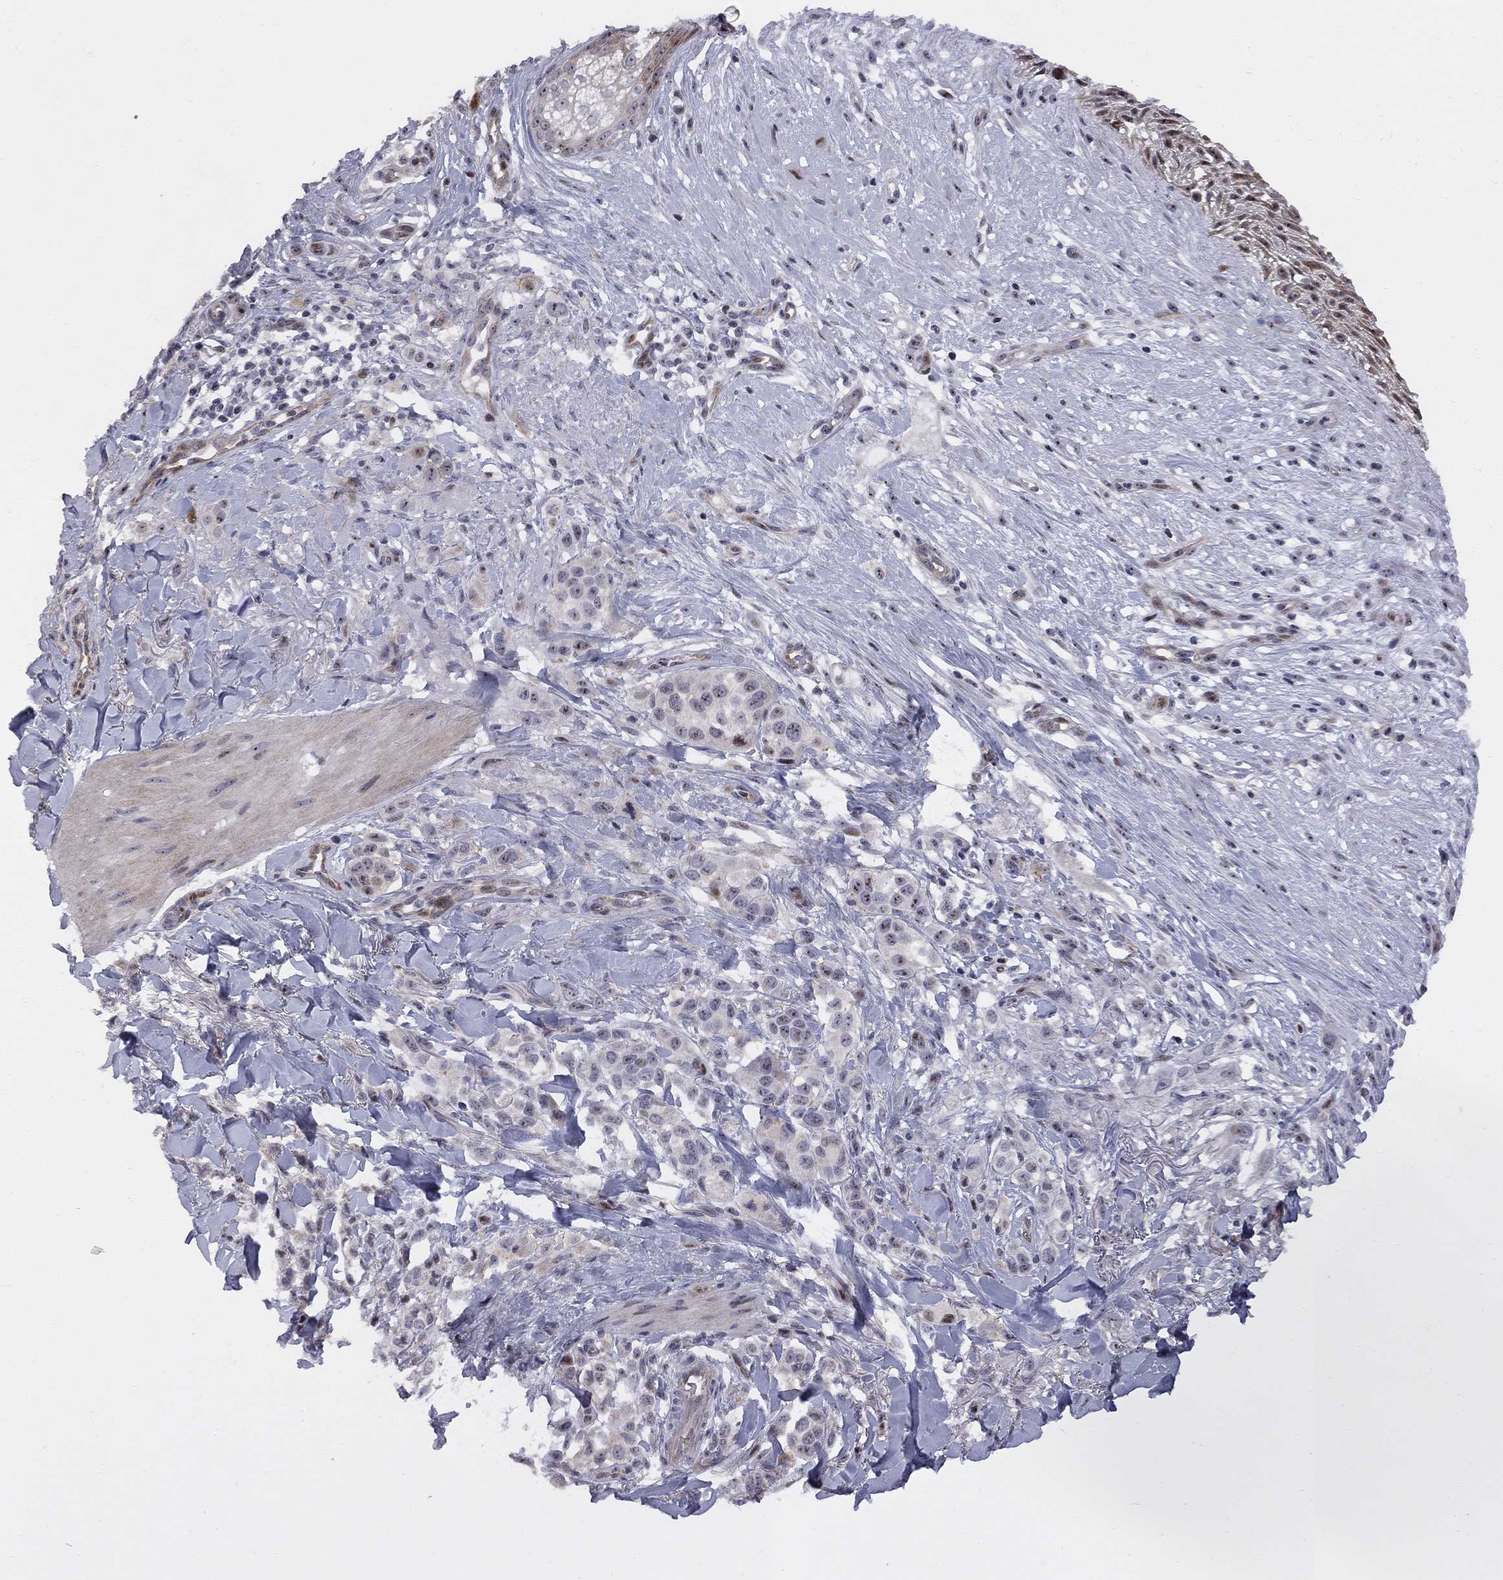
{"staining": {"intensity": "strong", "quantity": "<25%", "location": "nuclear"}, "tissue": "melanoma", "cell_type": "Tumor cells", "image_type": "cancer", "snomed": [{"axis": "morphology", "description": "Malignant melanoma, NOS"}, {"axis": "topography", "description": "Skin"}], "caption": "Brown immunohistochemical staining in melanoma reveals strong nuclear staining in approximately <25% of tumor cells. (IHC, brightfield microscopy, high magnification).", "gene": "DHX33", "patient": {"sex": "male", "age": 57}}